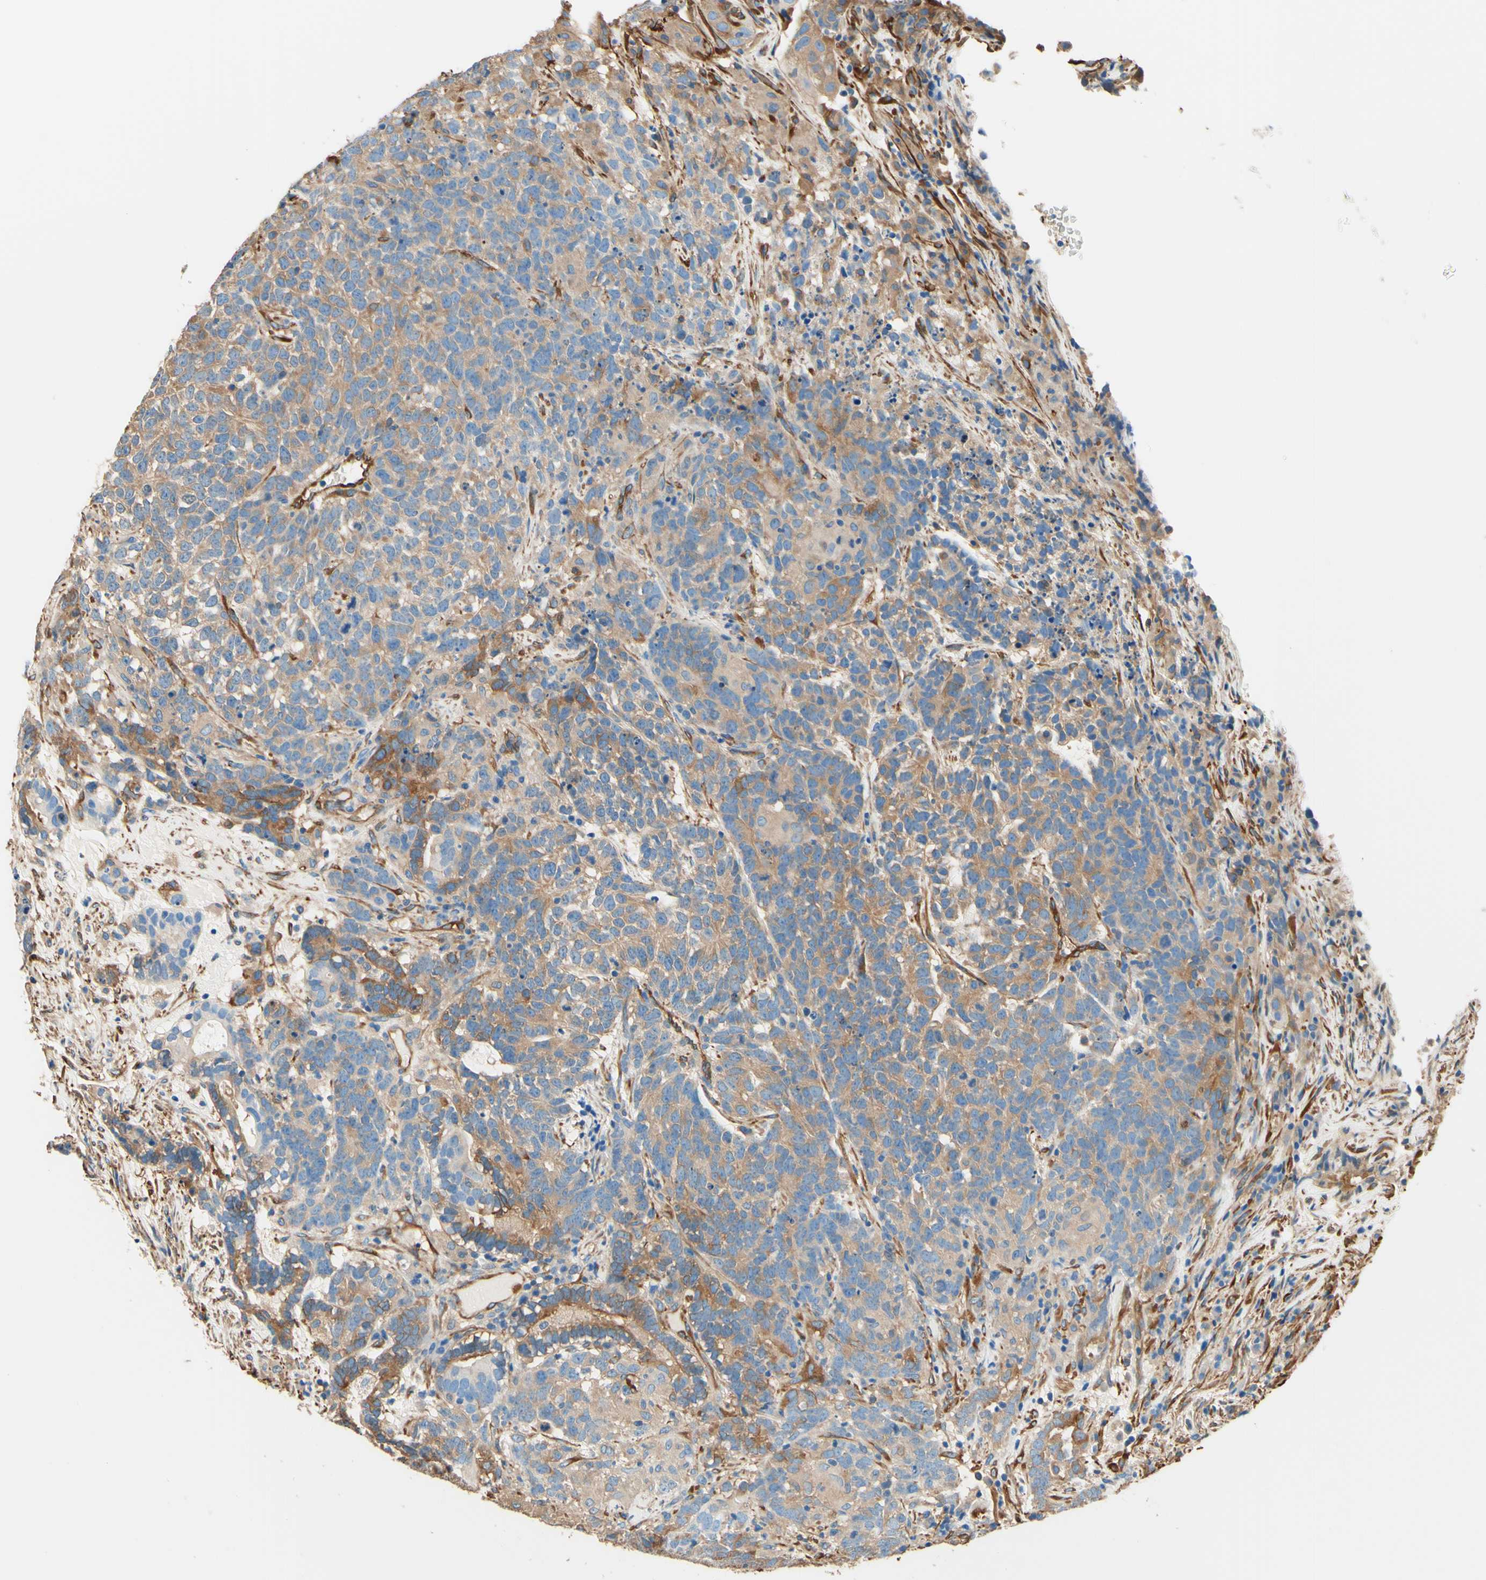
{"staining": {"intensity": "moderate", "quantity": ">75%", "location": "cytoplasmic/membranous"}, "tissue": "testis cancer", "cell_type": "Tumor cells", "image_type": "cancer", "snomed": [{"axis": "morphology", "description": "Carcinoma, Embryonal, NOS"}, {"axis": "topography", "description": "Testis"}], "caption": "Immunohistochemical staining of human testis embryonal carcinoma shows moderate cytoplasmic/membranous protein positivity in about >75% of tumor cells.", "gene": "DPYSL3", "patient": {"sex": "male", "age": 26}}